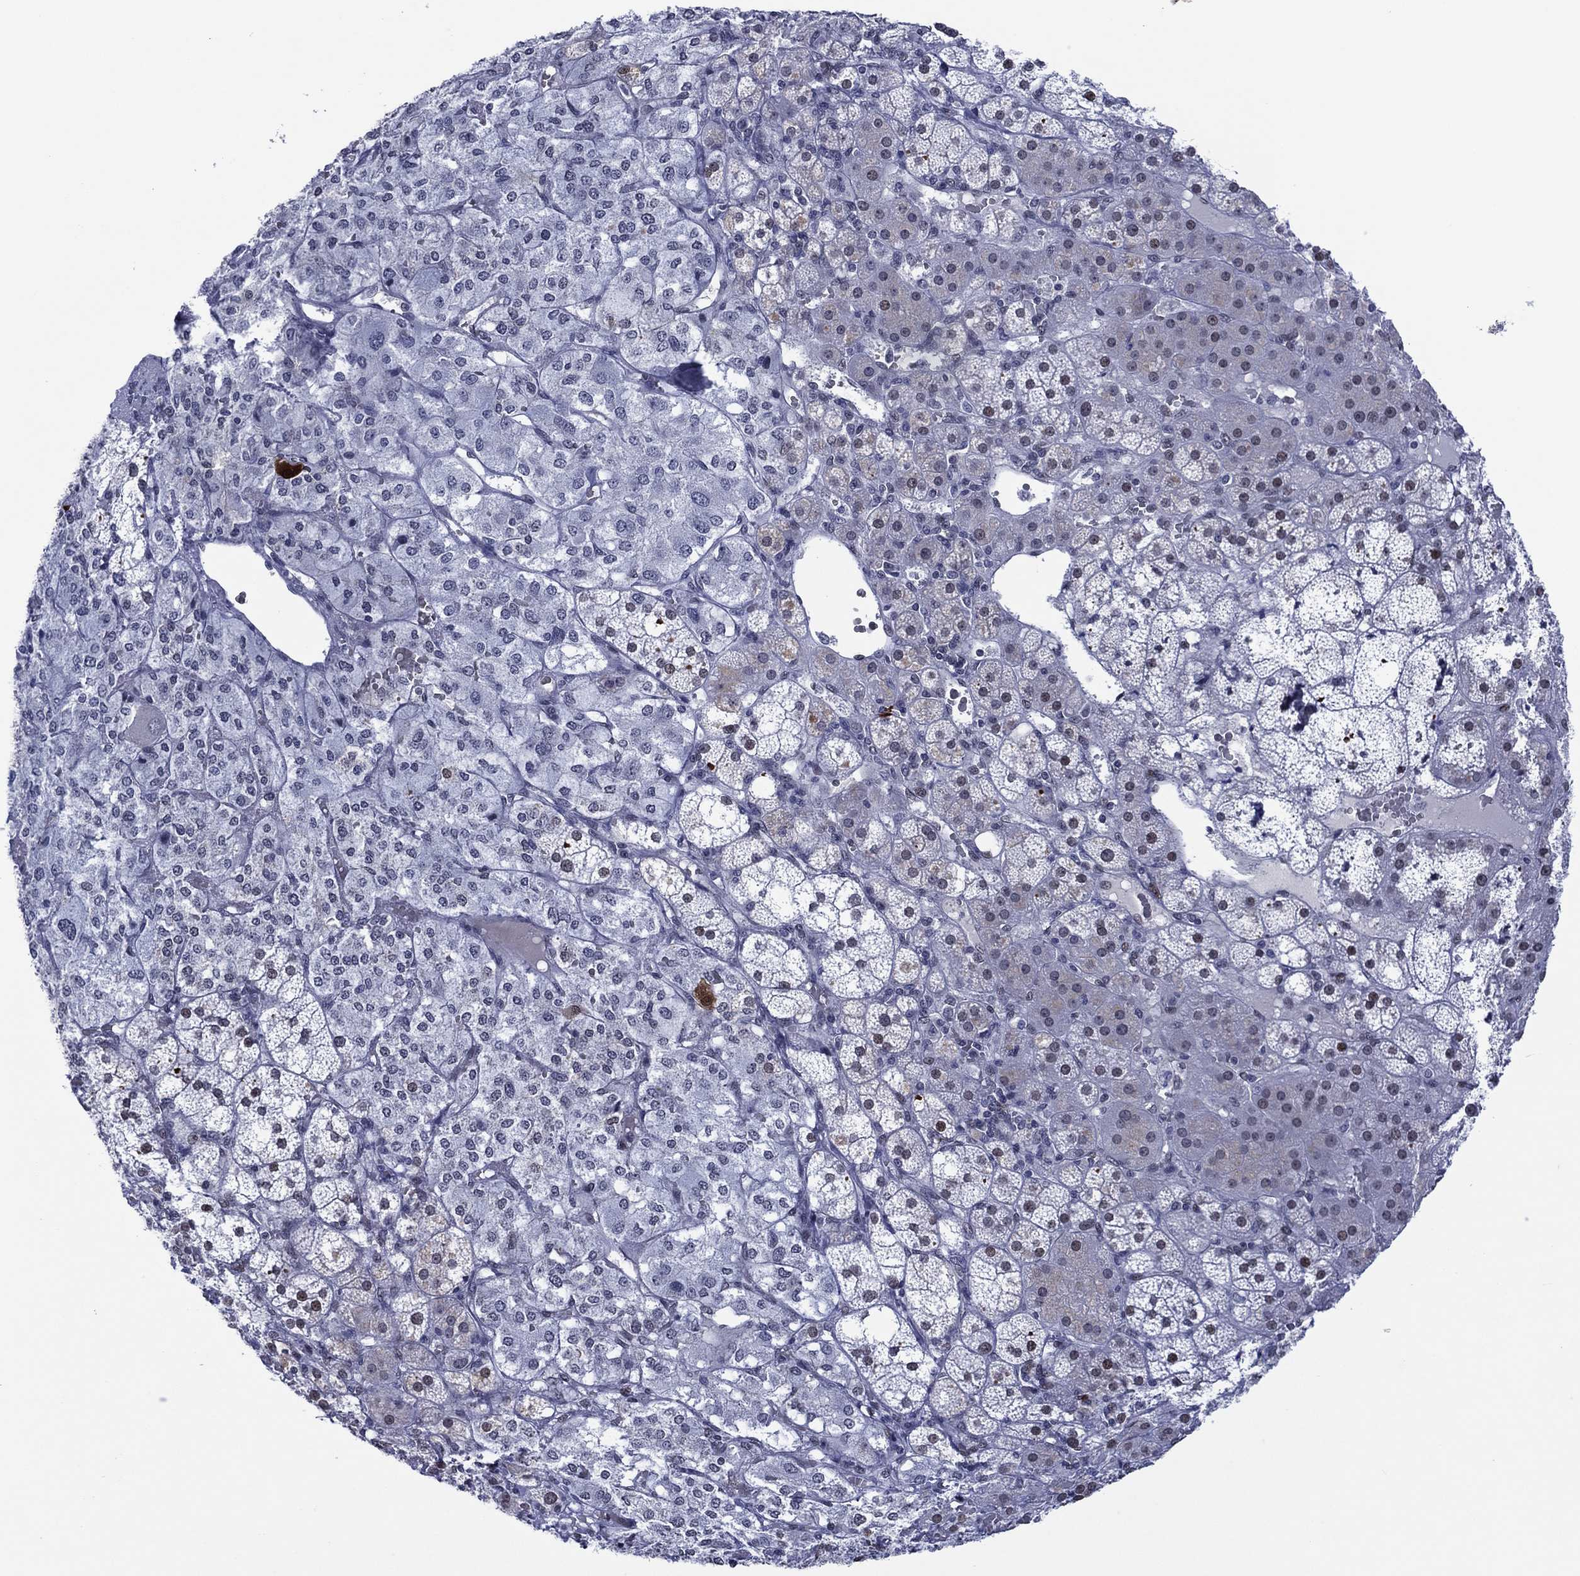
{"staining": {"intensity": "strong", "quantity": "<25%", "location": "nuclear"}, "tissue": "adrenal gland", "cell_type": "Glandular cells", "image_type": "normal", "snomed": [{"axis": "morphology", "description": "Normal tissue, NOS"}, {"axis": "topography", "description": "Adrenal gland"}], "caption": "Immunohistochemistry staining of unremarkable adrenal gland, which exhibits medium levels of strong nuclear expression in approximately <25% of glandular cells indicating strong nuclear protein staining. The staining was performed using DAB (brown) for protein detection and nuclei were counterstained in hematoxylin (blue).", "gene": "GATA6", "patient": {"sex": "male", "age": 53}}